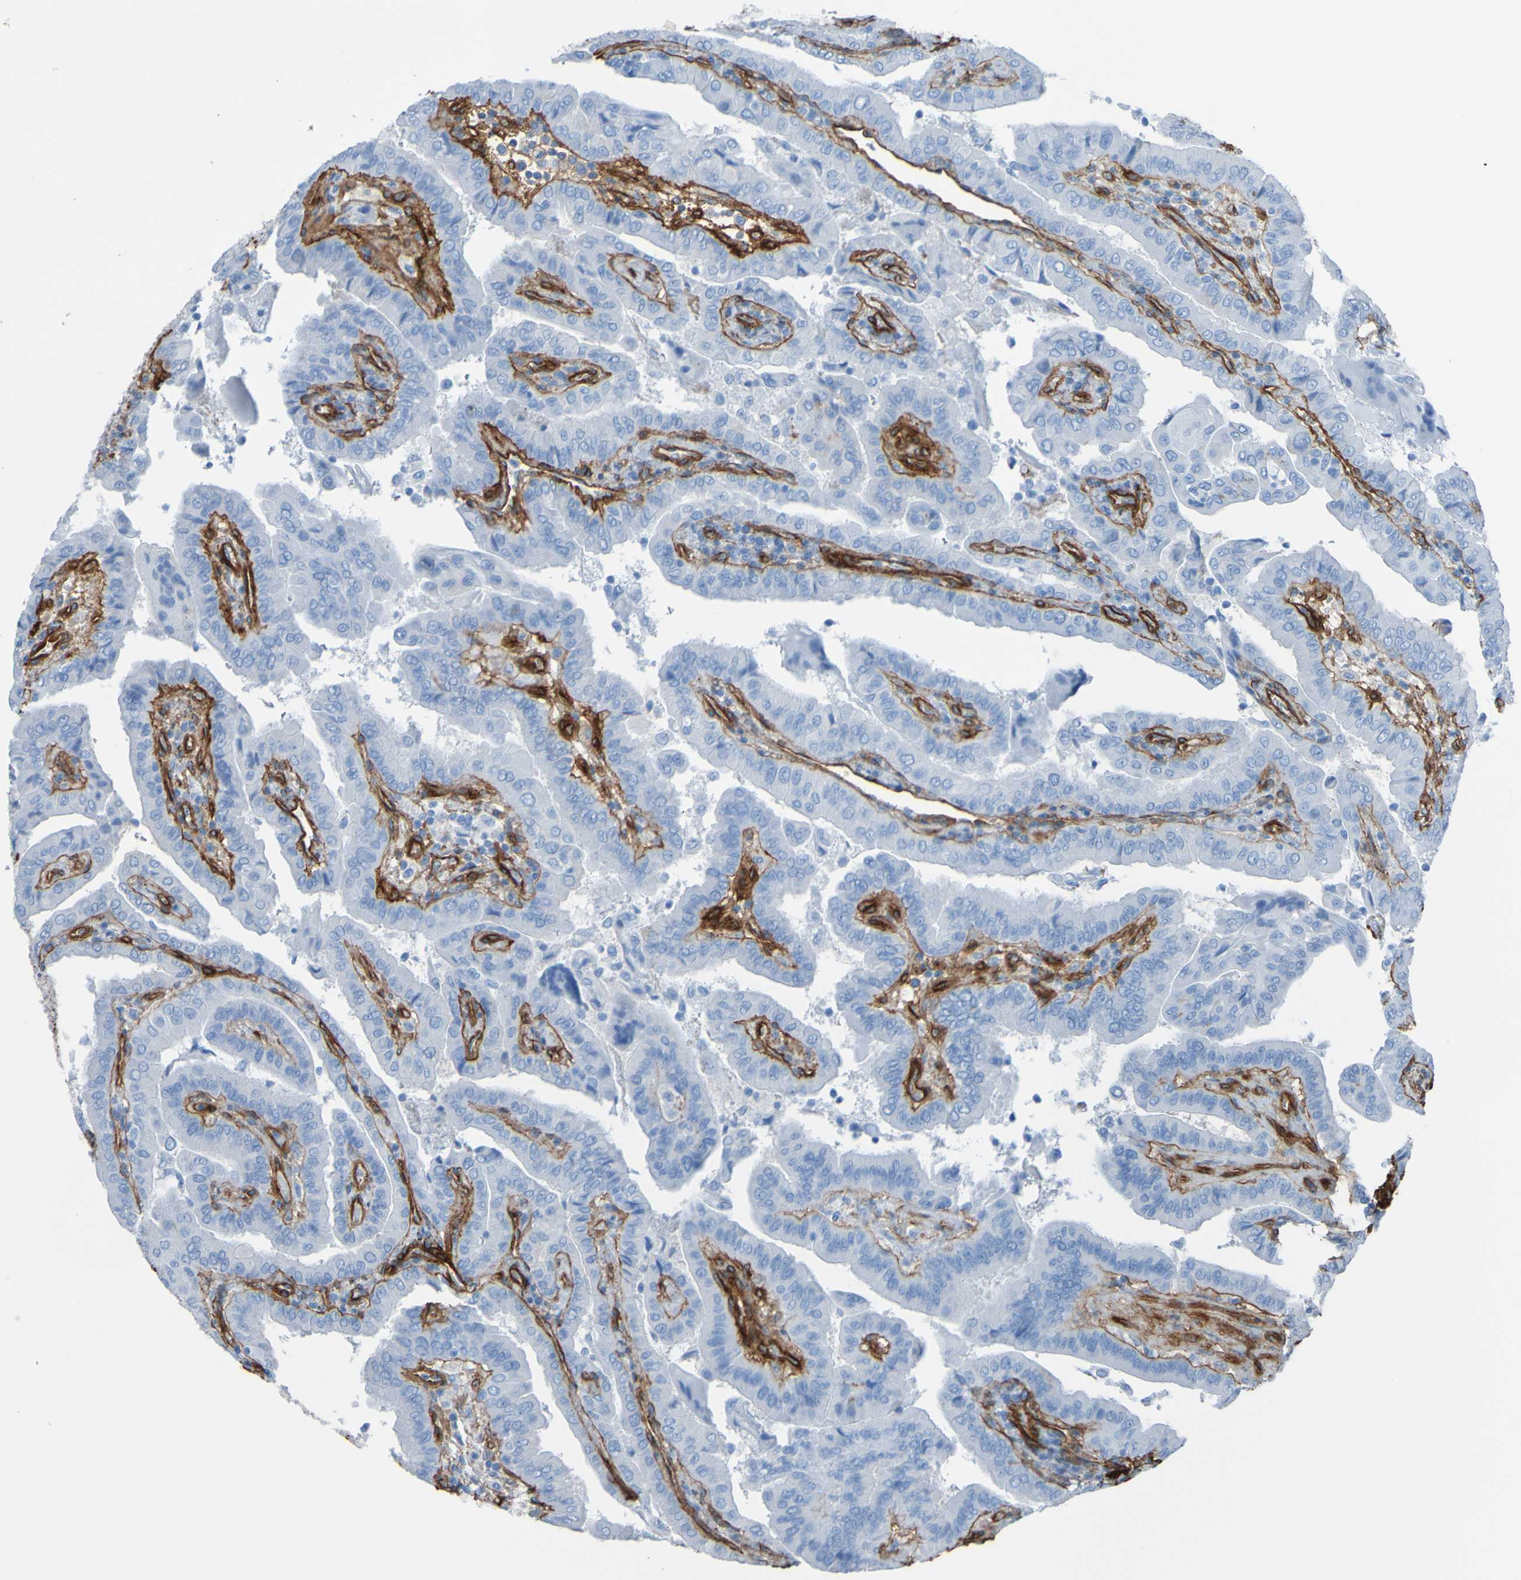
{"staining": {"intensity": "negative", "quantity": "none", "location": "none"}, "tissue": "thyroid cancer", "cell_type": "Tumor cells", "image_type": "cancer", "snomed": [{"axis": "morphology", "description": "Papillary adenocarcinoma, NOS"}, {"axis": "topography", "description": "Thyroid gland"}], "caption": "Tumor cells are negative for brown protein staining in thyroid papillary adenocarcinoma. (DAB IHC visualized using brightfield microscopy, high magnification).", "gene": "COL4A2", "patient": {"sex": "male", "age": 33}}